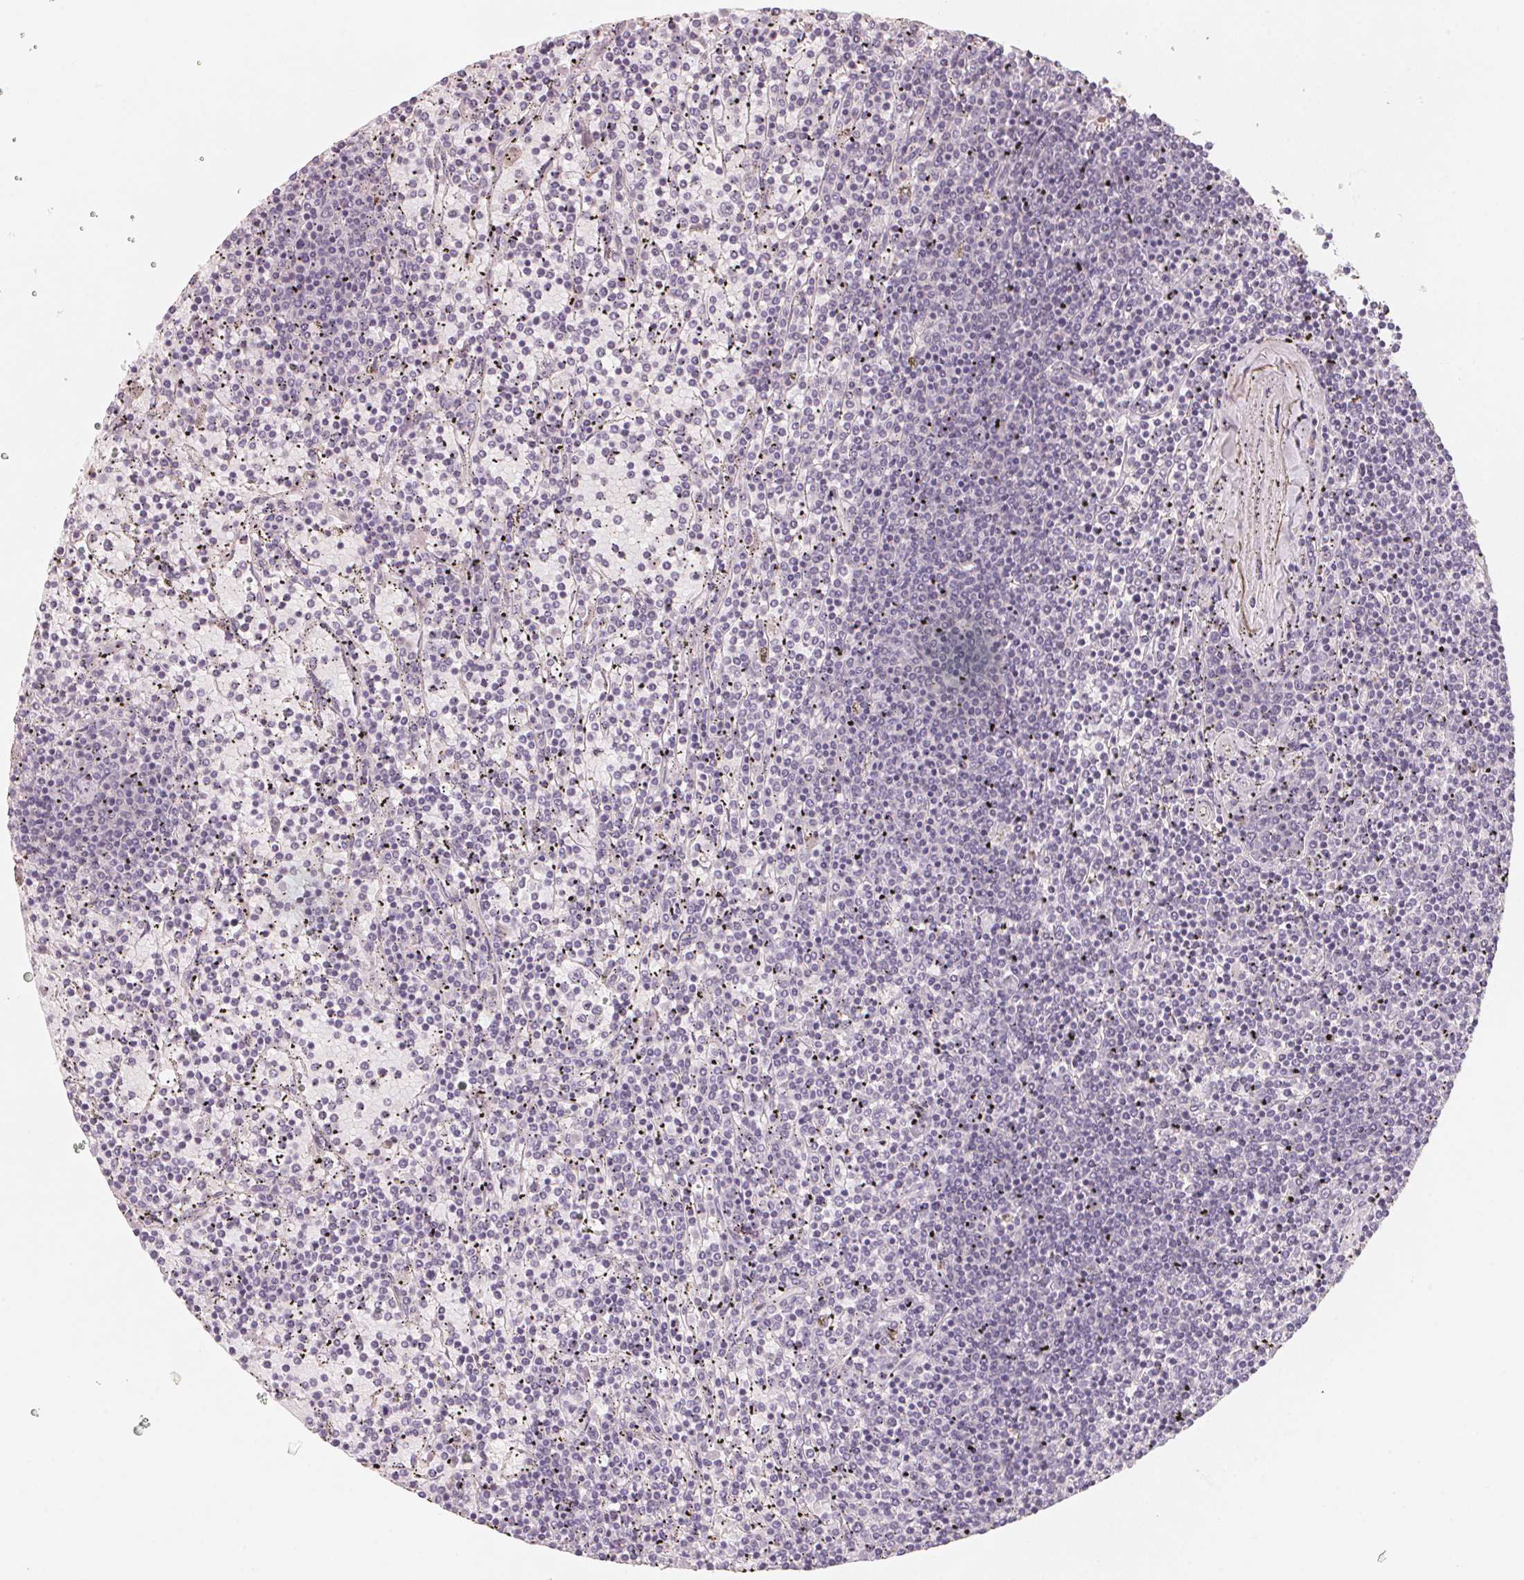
{"staining": {"intensity": "negative", "quantity": "none", "location": "none"}, "tissue": "lymphoma", "cell_type": "Tumor cells", "image_type": "cancer", "snomed": [{"axis": "morphology", "description": "Malignant lymphoma, non-Hodgkin's type, Low grade"}, {"axis": "topography", "description": "Spleen"}], "caption": "An image of lymphoma stained for a protein exhibits no brown staining in tumor cells.", "gene": "TREH", "patient": {"sex": "female", "age": 77}}